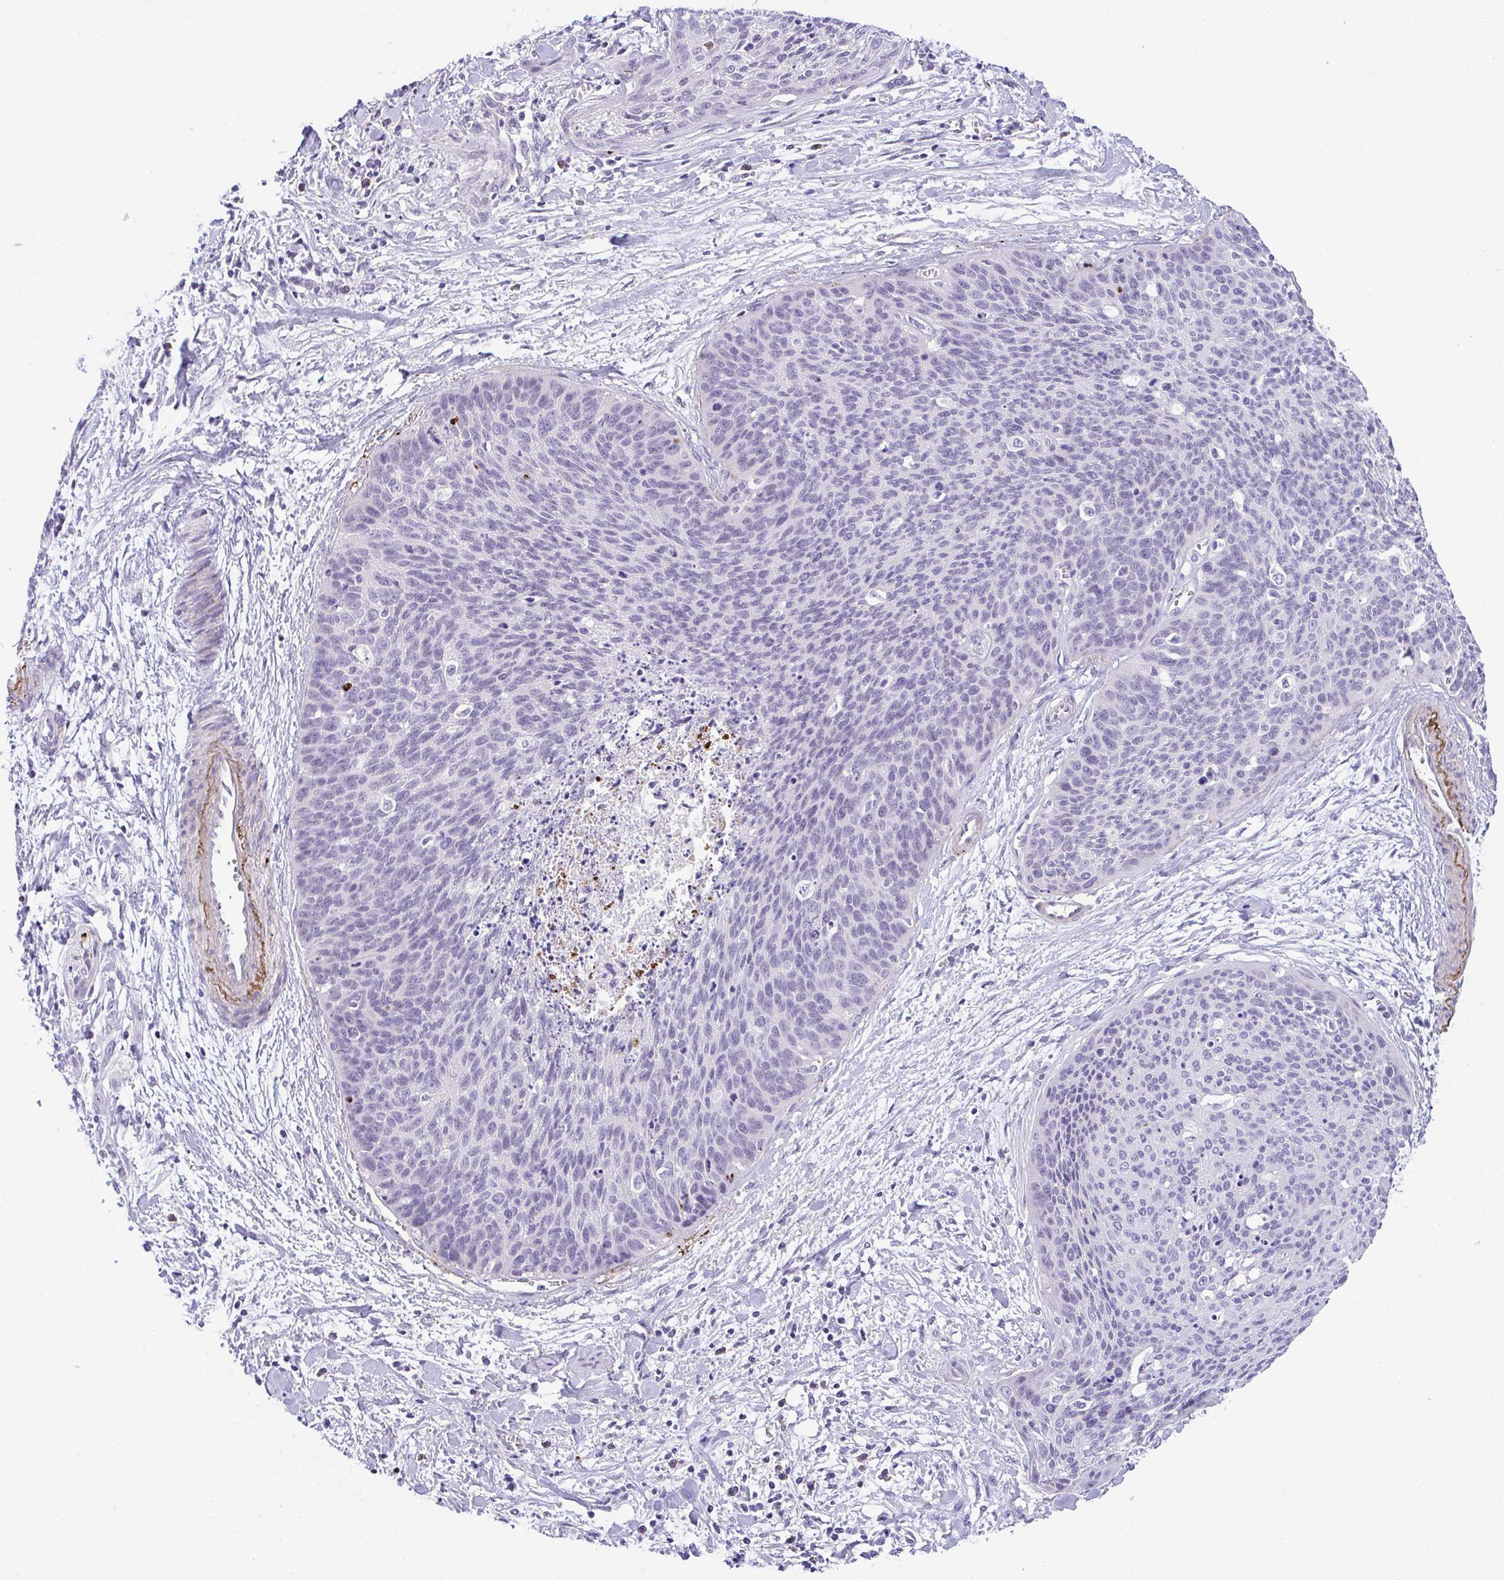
{"staining": {"intensity": "negative", "quantity": "none", "location": "none"}, "tissue": "cervical cancer", "cell_type": "Tumor cells", "image_type": "cancer", "snomed": [{"axis": "morphology", "description": "Squamous cell carcinoma, NOS"}, {"axis": "topography", "description": "Cervix"}], "caption": "This is an immunohistochemistry (IHC) micrograph of human squamous cell carcinoma (cervical). There is no staining in tumor cells.", "gene": "KMT2E", "patient": {"sex": "female", "age": 55}}